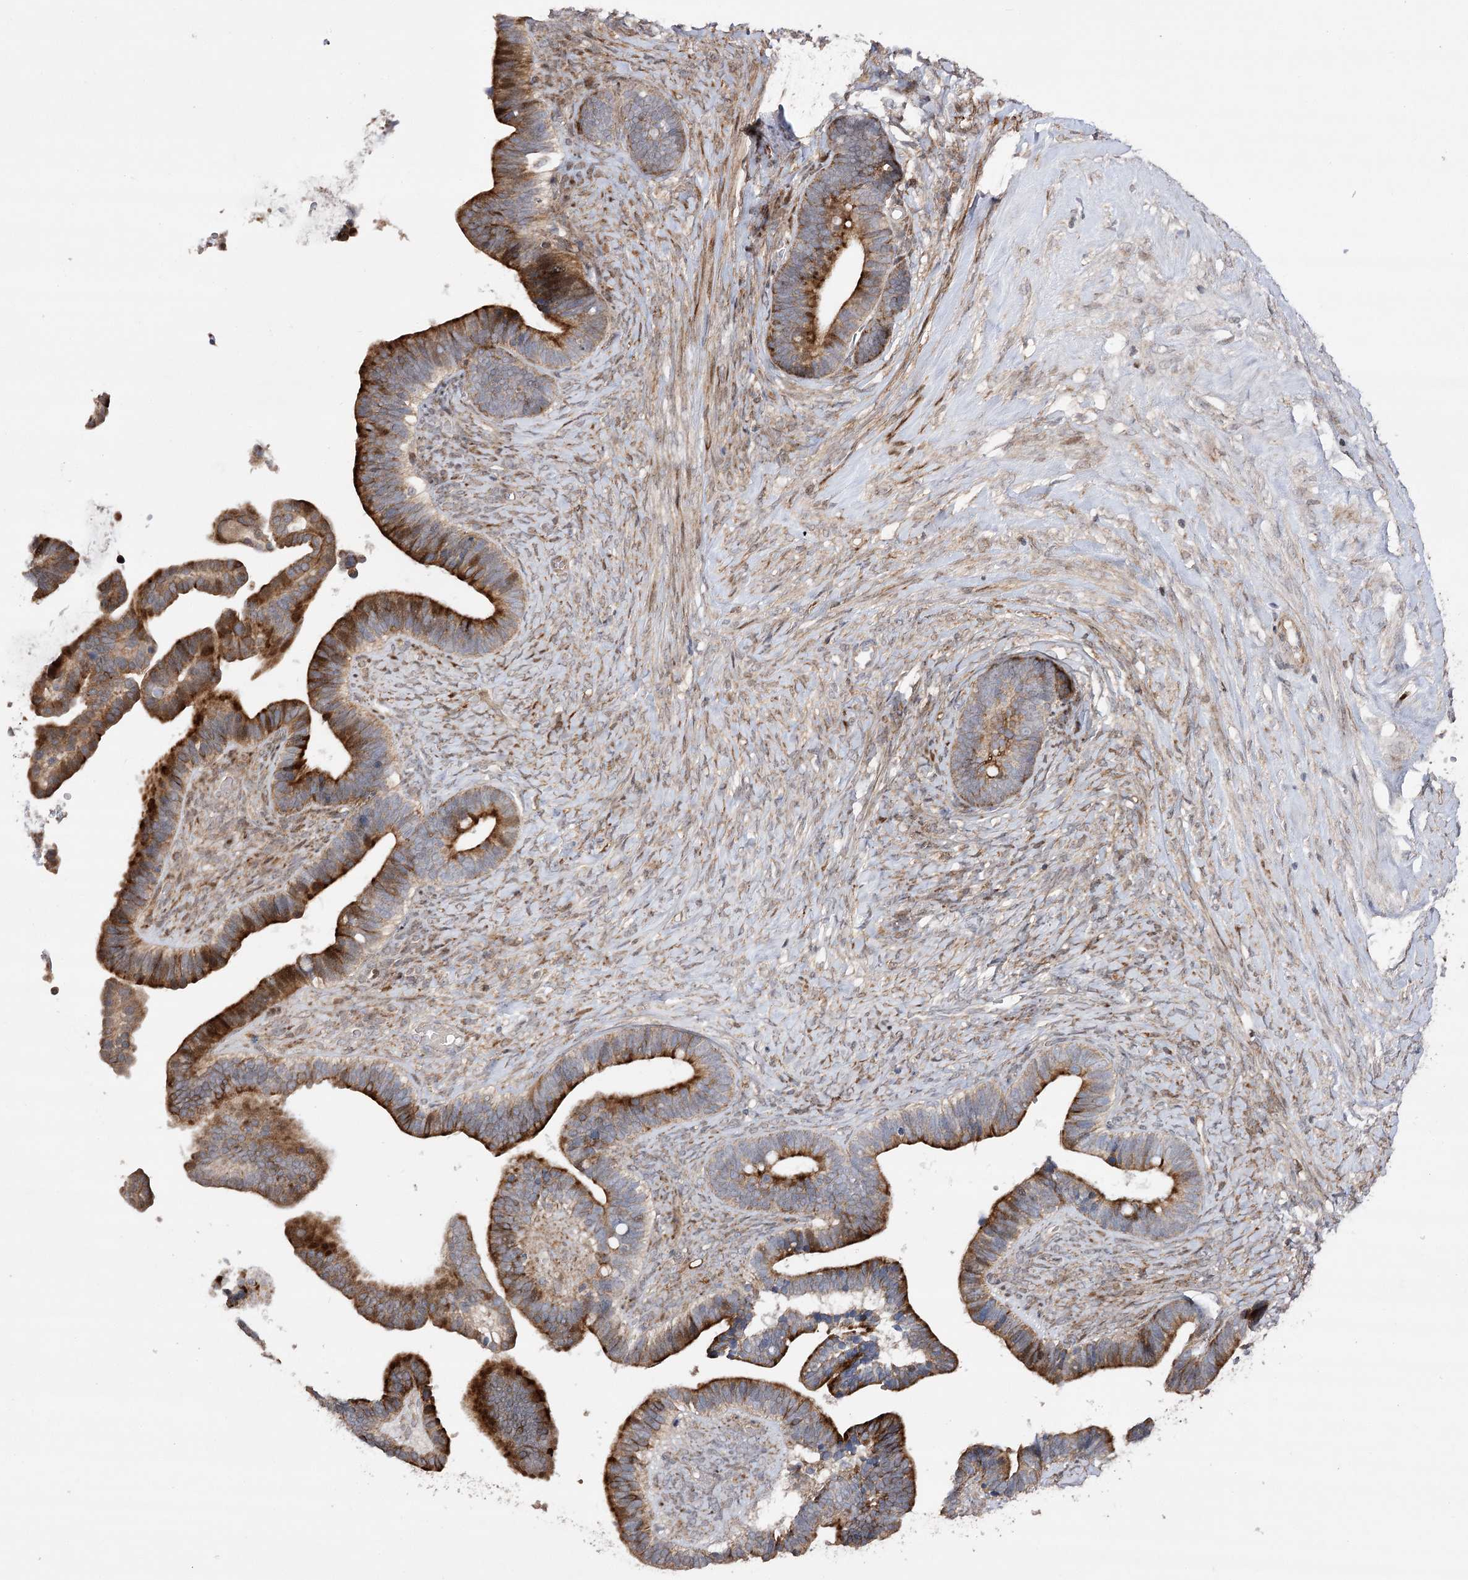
{"staining": {"intensity": "strong", "quantity": ">75%", "location": "cytoplasmic/membranous"}, "tissue": "ovarian cancer", "cell_type": "Tumor cells", "image_type": "cancer", "snomed": [{"axis": "morphology", "description": "Cystadenocarcinoma, serous, NOS"}, {"axis": "topography", "description": "Ovary"}], "caption": "This photomicrograph exhibits immunohistochemistry staining of serous cystadenocarcinoma (ovarian), with high strong cytoplasmic/membranous staining in about >75% of tumor cells.", "gene": "OBSL1", "patient": {"sex": "female", "age": 56}}